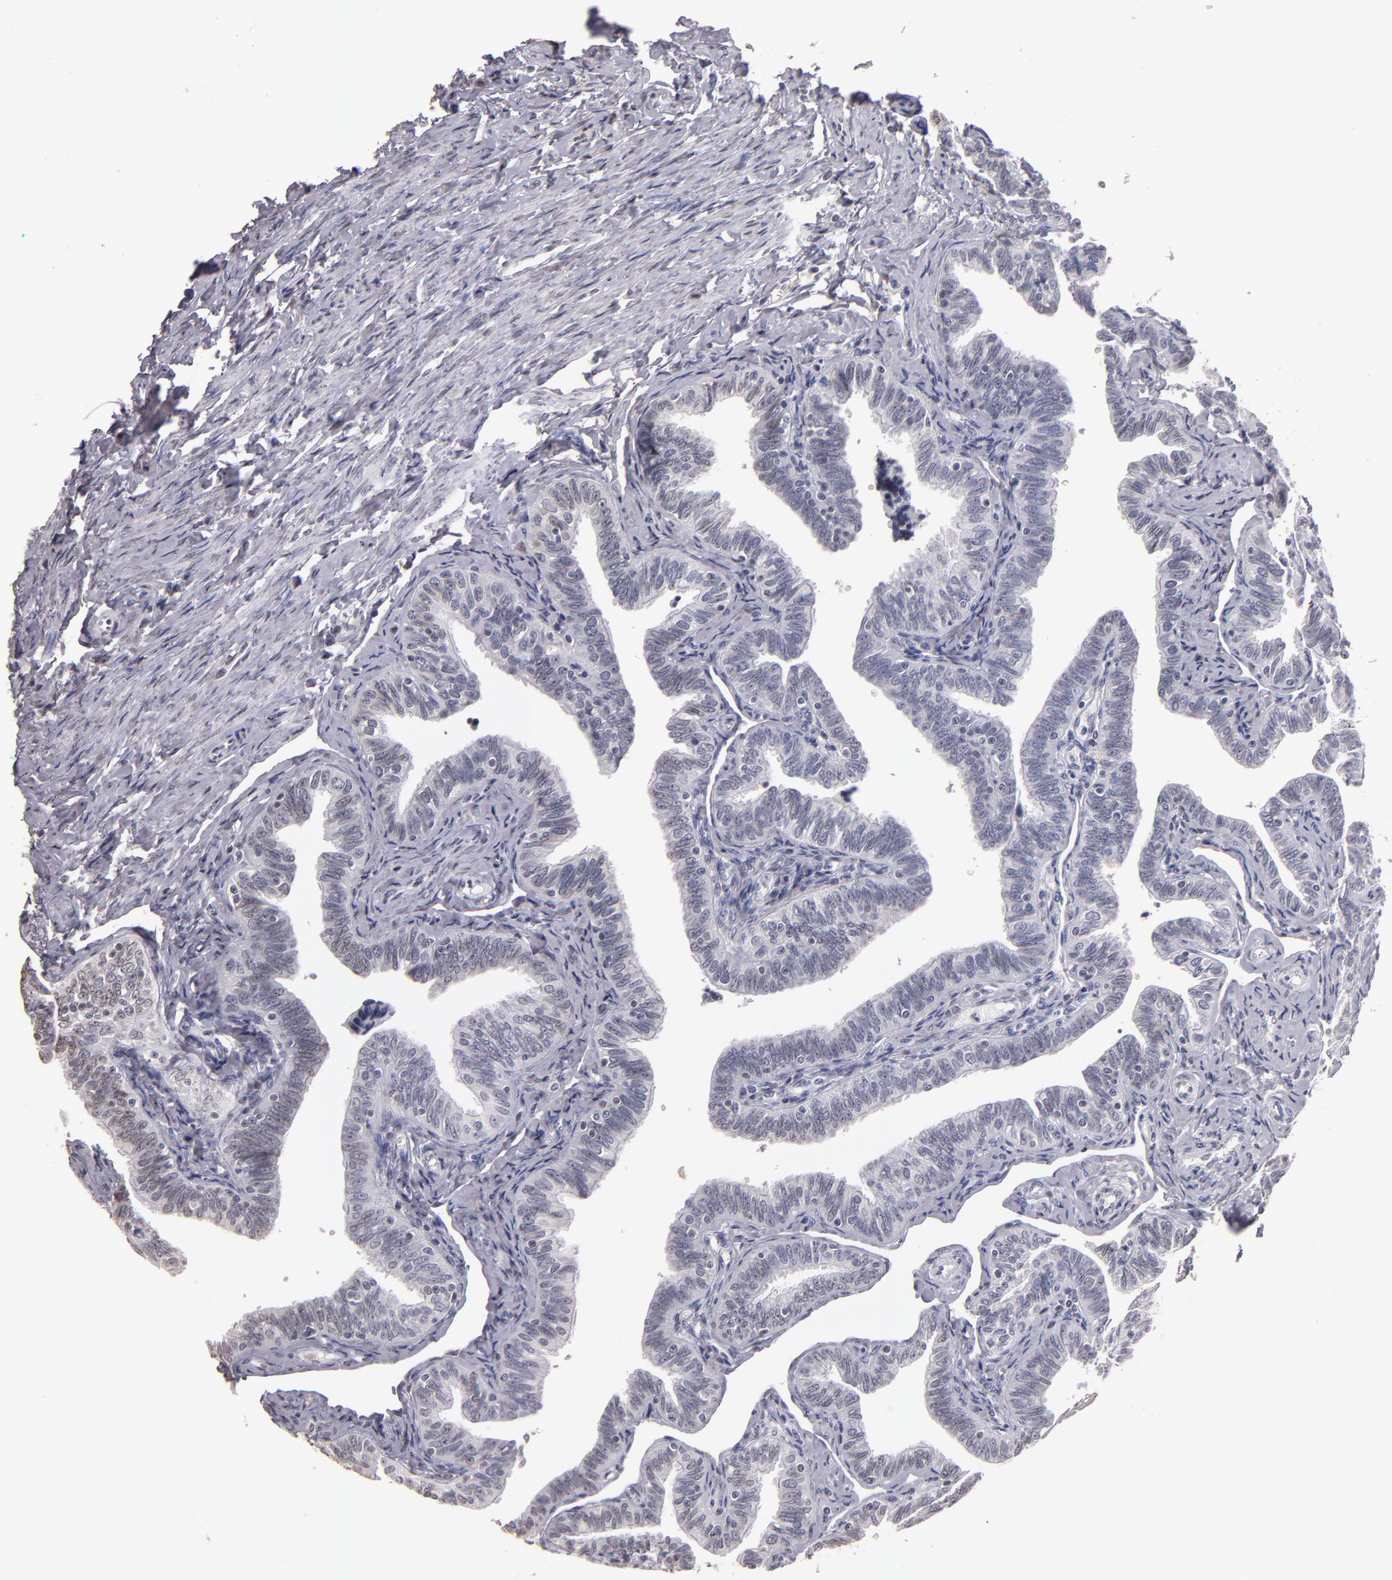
{"staining": {"intensity": "negative", "quantity": "none", "location": "none"}, "tissue": "fallopian tube", "cell_type": "Glandular cells", "image_type": "normal", "snomed": [{"axis": "morphology", "description": "Normal tissue, NOS"}, {"axis": "topography", "description": "Fallopian tube"}, {"axis": "topography", "description": "Ovary"}], "caption": "High power microscopy photomicrograph of an immunohistochemistry image of normal fallopian tube, revealing no significant positivity in glandular cells.", "gene": "SOX10", "patient": {"sex": "female", "age": 69}}